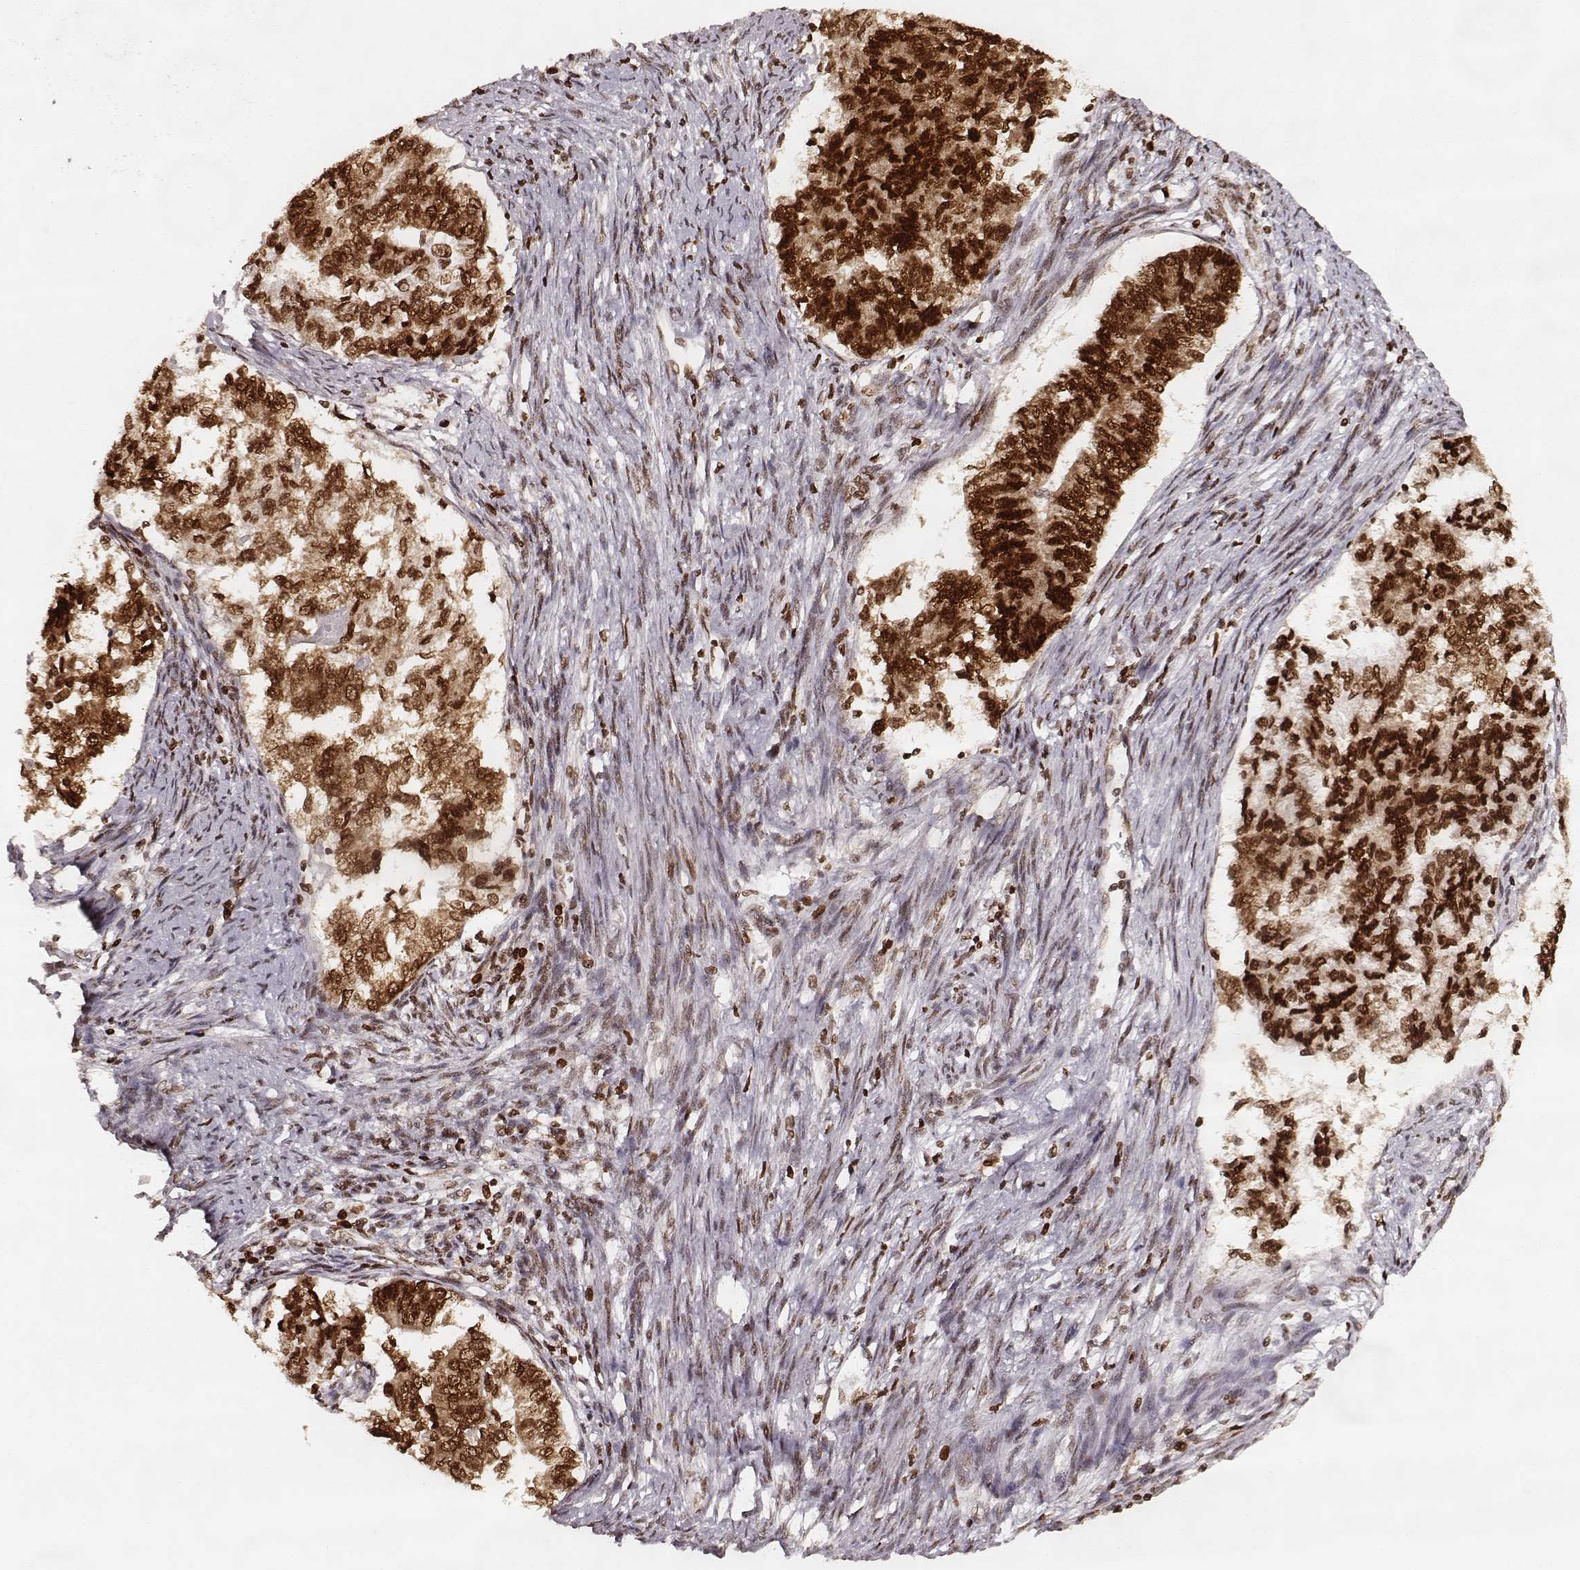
{"staining": {"intensity": "strong", "quantity": ">75%", "location": "nuclear"}, "tissue": "endometrial cancer", "cell_type": "Tumor cells", "image_type": "cancer", "snomed": [{"axis": "morphology", "description": "Adenocarcinoma, NOS"}, {"axis": "topography", "description": "Endometrium"}], "caption": "Tumor cells display high levels of strong nuclear positivity in approximately >75% of cells in human endometrial cancer (adenocarcinoma).", "gene": "PARP1", "patient": {"sex": "female", "age": 65}}